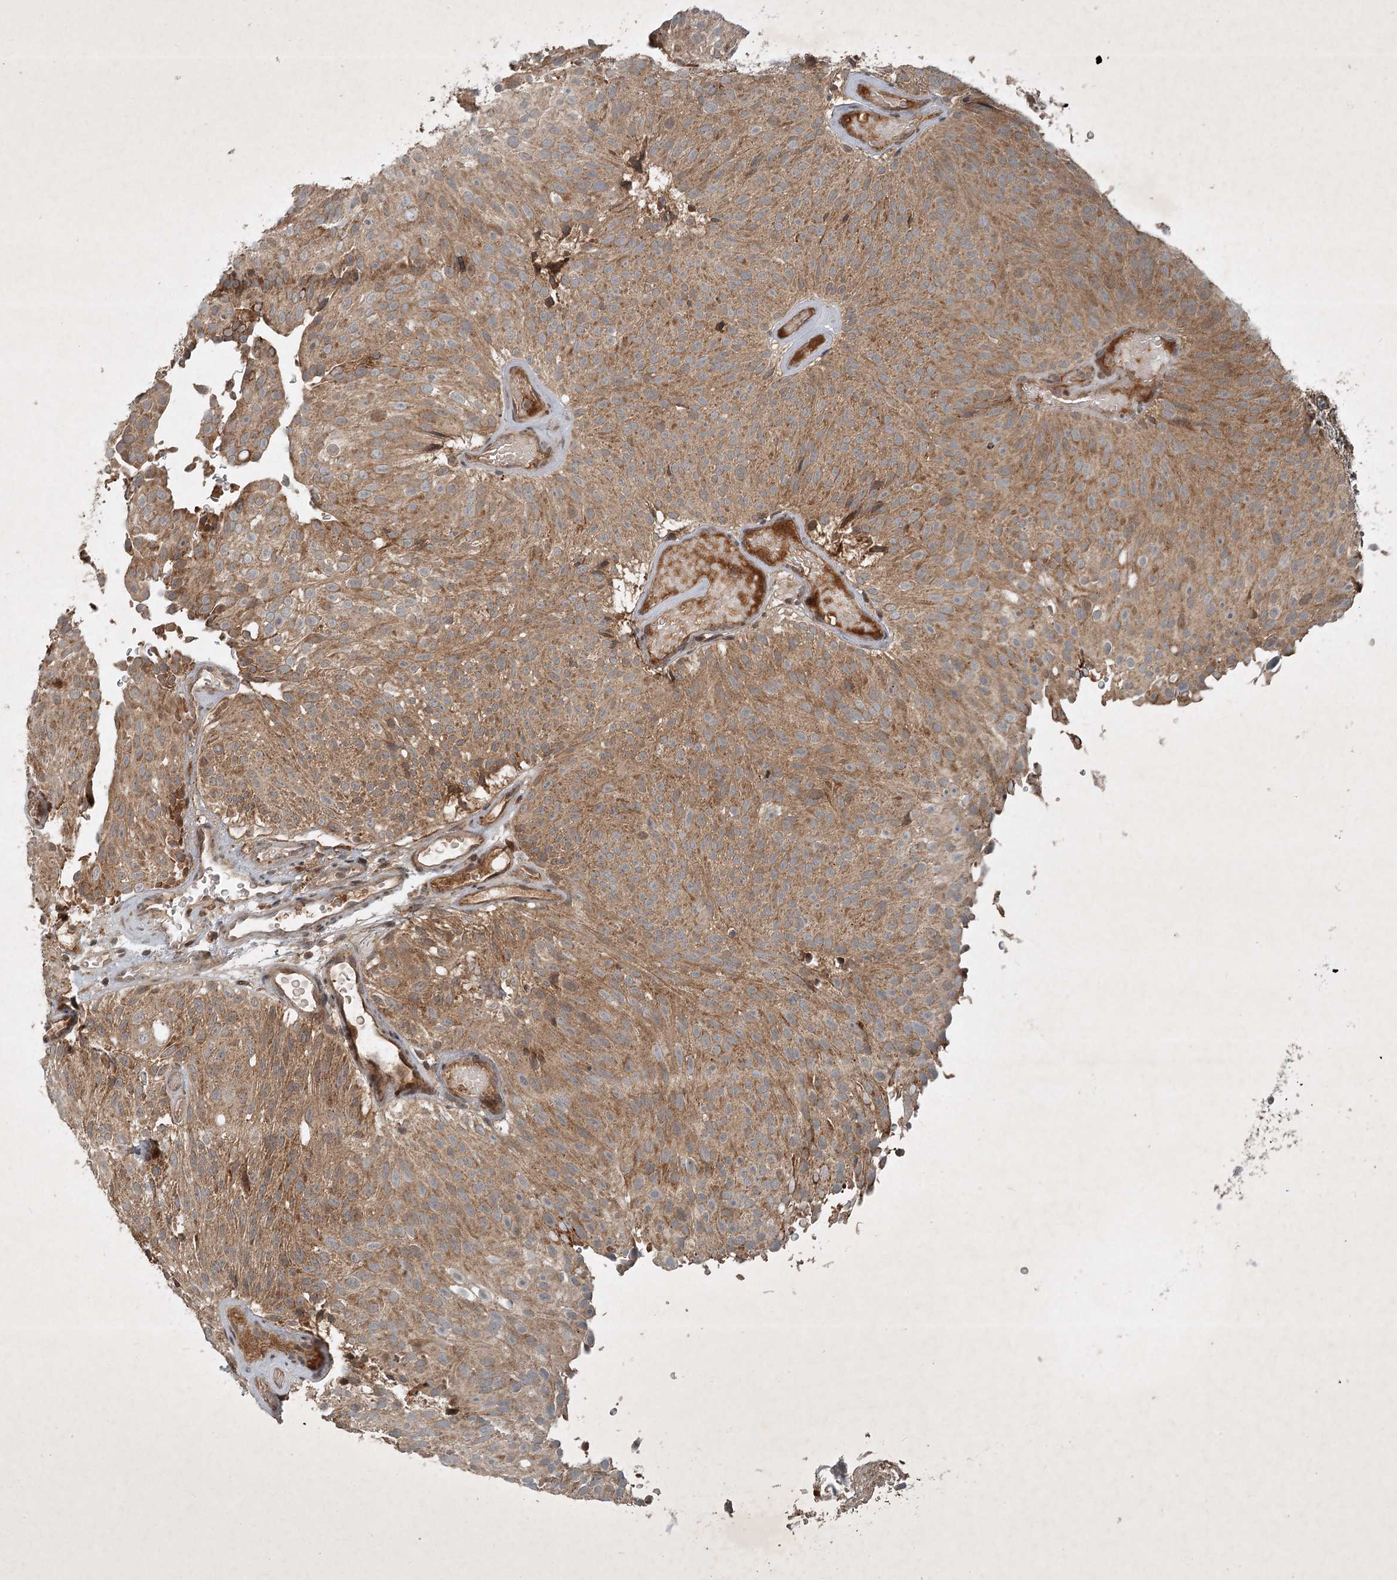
{"staining": {"intensity": "moderate", "quantity": ">75%", "location": "cytoplasmic/membranous"}, "tissue": "urothelial cancer", "cell_type": "Tumor cells", "image_type": "cancer", "snomed": [{"axis": "morphology", "description": "Urothelial carcinoma, Low grade"}, {"axis": "topography", "description": "Urinary bladder"}], "caption": "Urothelial carcinoma (low-grade) stained for a protein (brown) demonstrates moderate cytoplasmic/membranous positive expression in about >75% of tumor cells.", "gene": "UNC93A", "patient": {"sex": "male", "age": 78}}